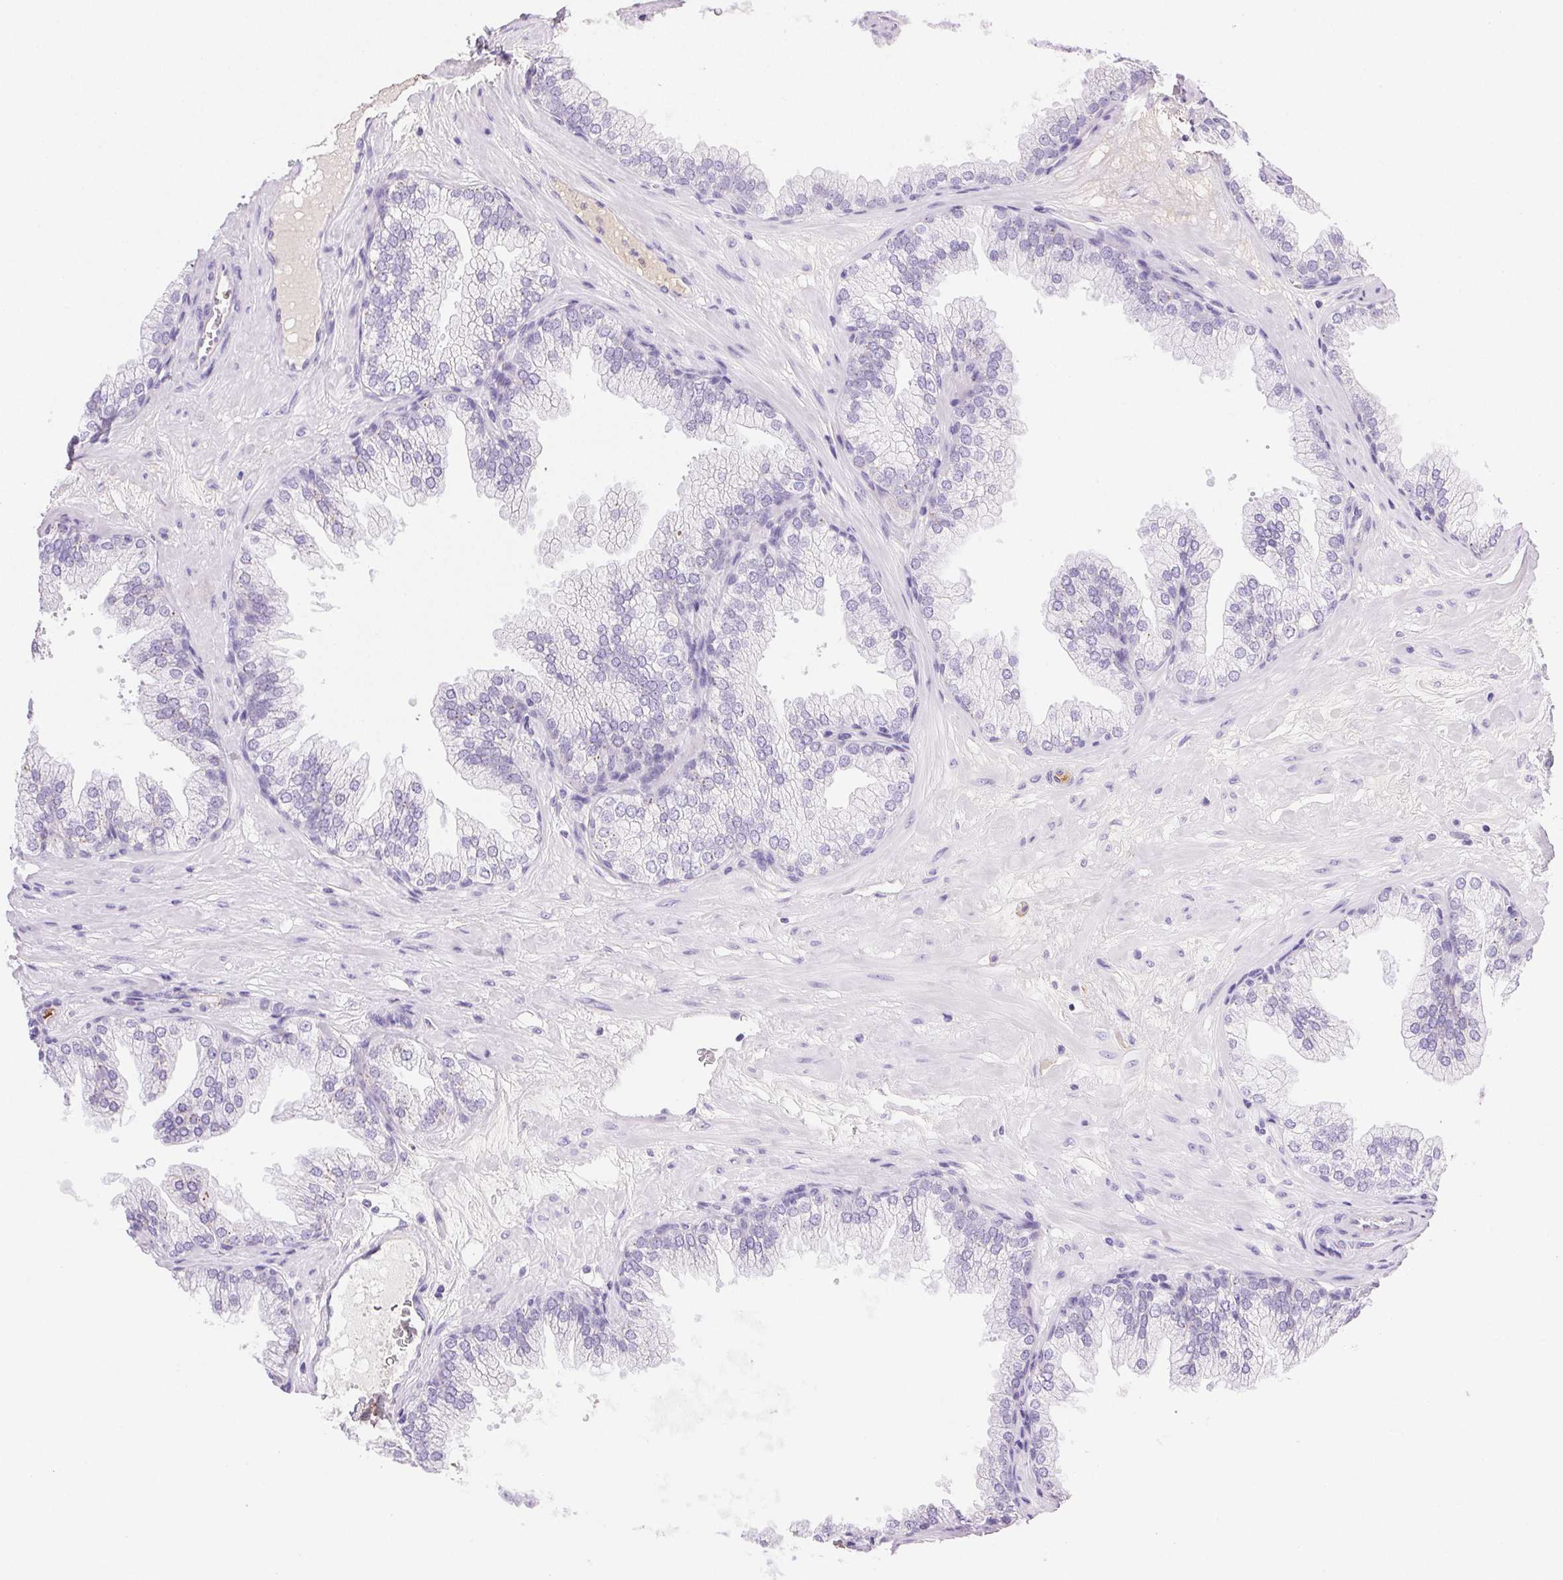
{"staining": {"intensity": "negative", "quantity": "none", "location": "none"}, "tissue": "prostate", "cell_type": "Glandular cells", "image_type": "normal", "snomed": [{"axis": "morphology", "description": "Normal tissue, NOS"}, {"axis": "topography", "description": "Prostate"}], "caption": "IHC of unremarkable prostate demonstrates no expression in glandular cells. (DAB immunohistochemistry (IHC) with hematoxylin counter stain).", "gene": "FGA", "patient": {"sex": "male", "age": 37}}